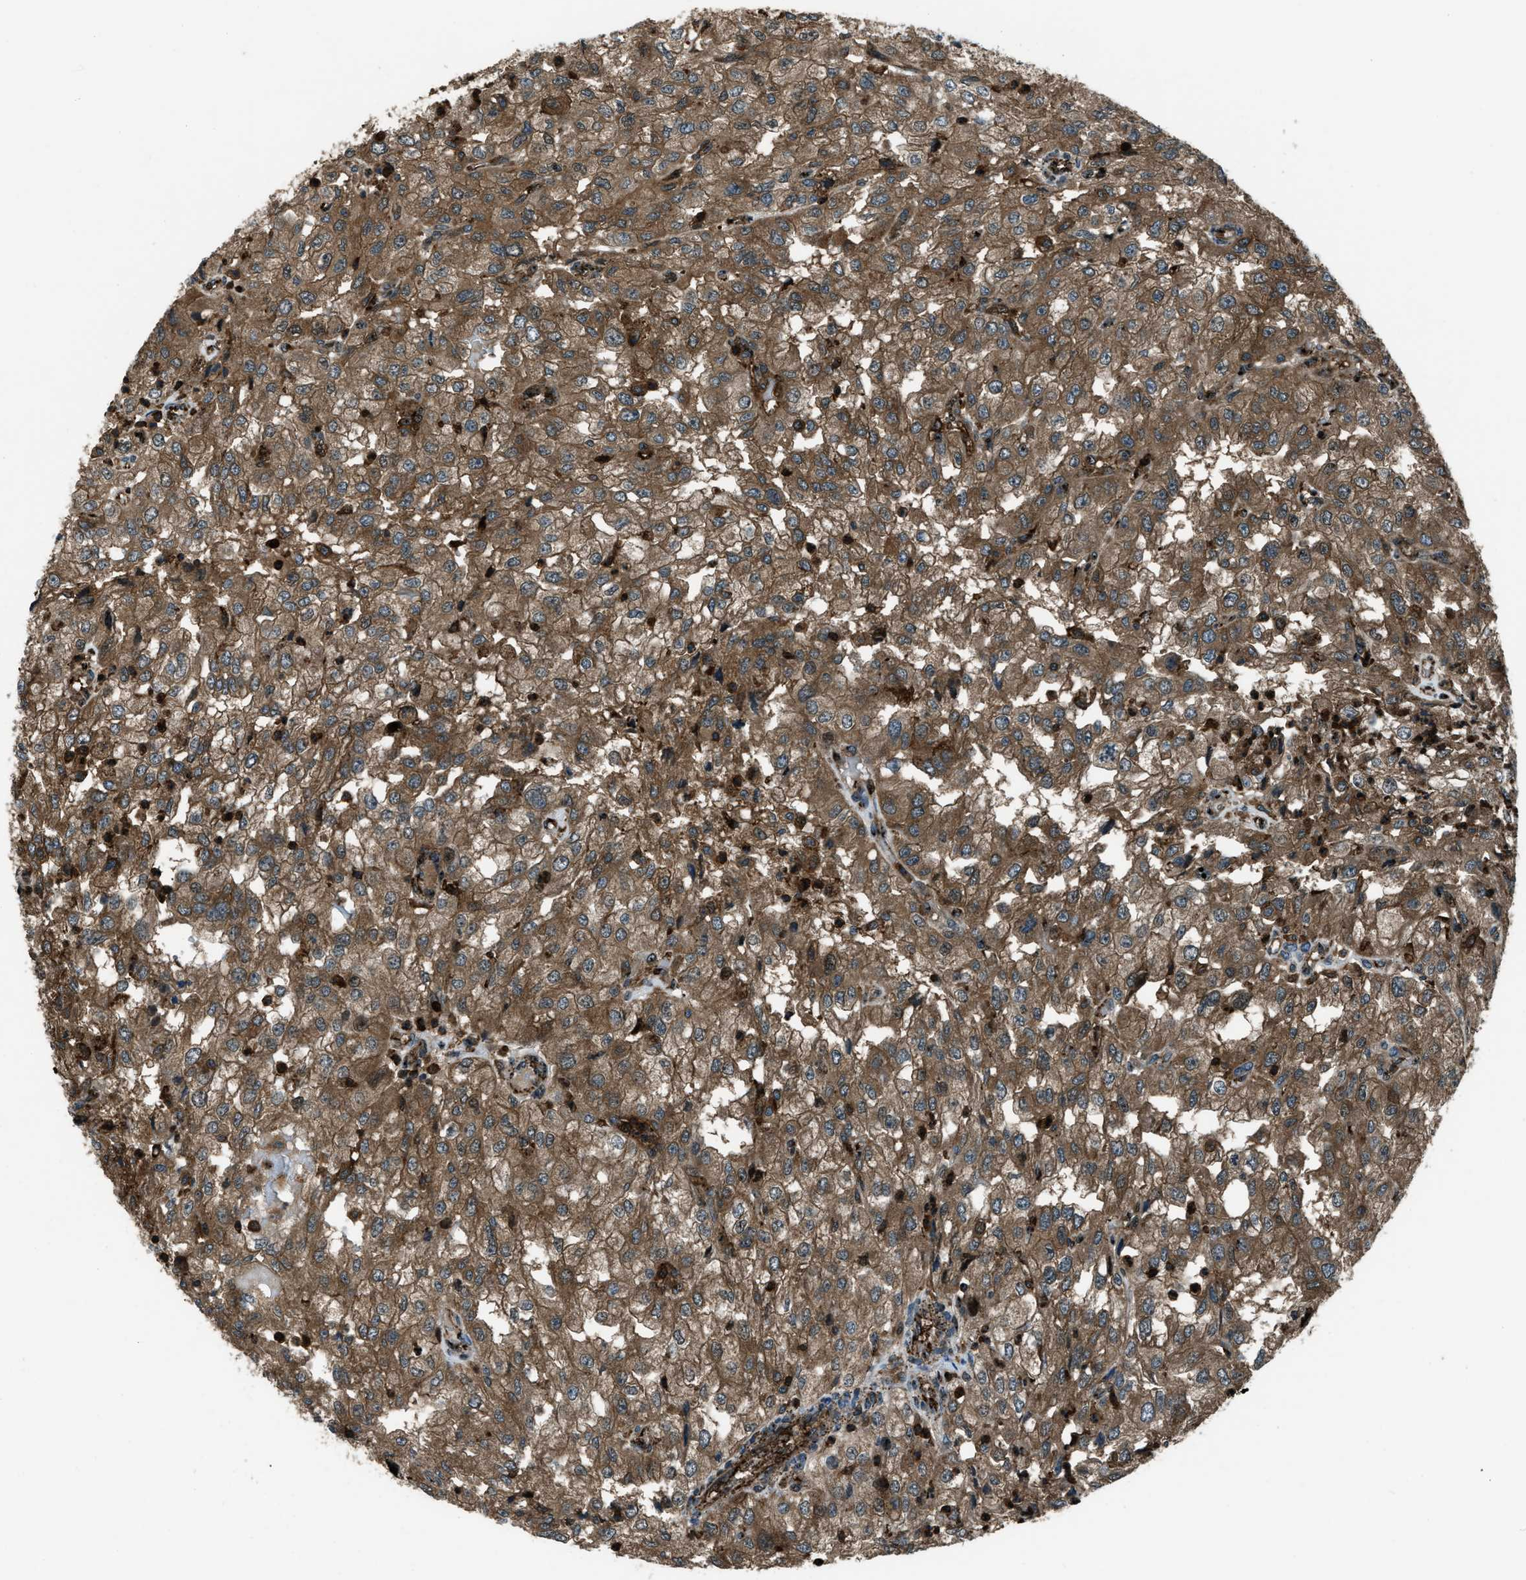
{"staining": {"intensity": "moderate", "quantity": ">75%", "location": "cytoplasmic/membranous"}, "tissue": "renal cancer", "cell_type": "Tumor cells", "image_type": "cancer", "snomed": [{"axis": "morphology", "description": "Adenocarcinoma, NOS"}, {"axis": "topography", "description": "Kidney"}], "caption": "About >75% of tumor cells in human renal cancer reveal moderate cytoplasmic/membranous protein positivity as visualized by brown immunohistochemical staining.", "gene": "SNX30", "patient": {"sex": "female", "age": 54}}